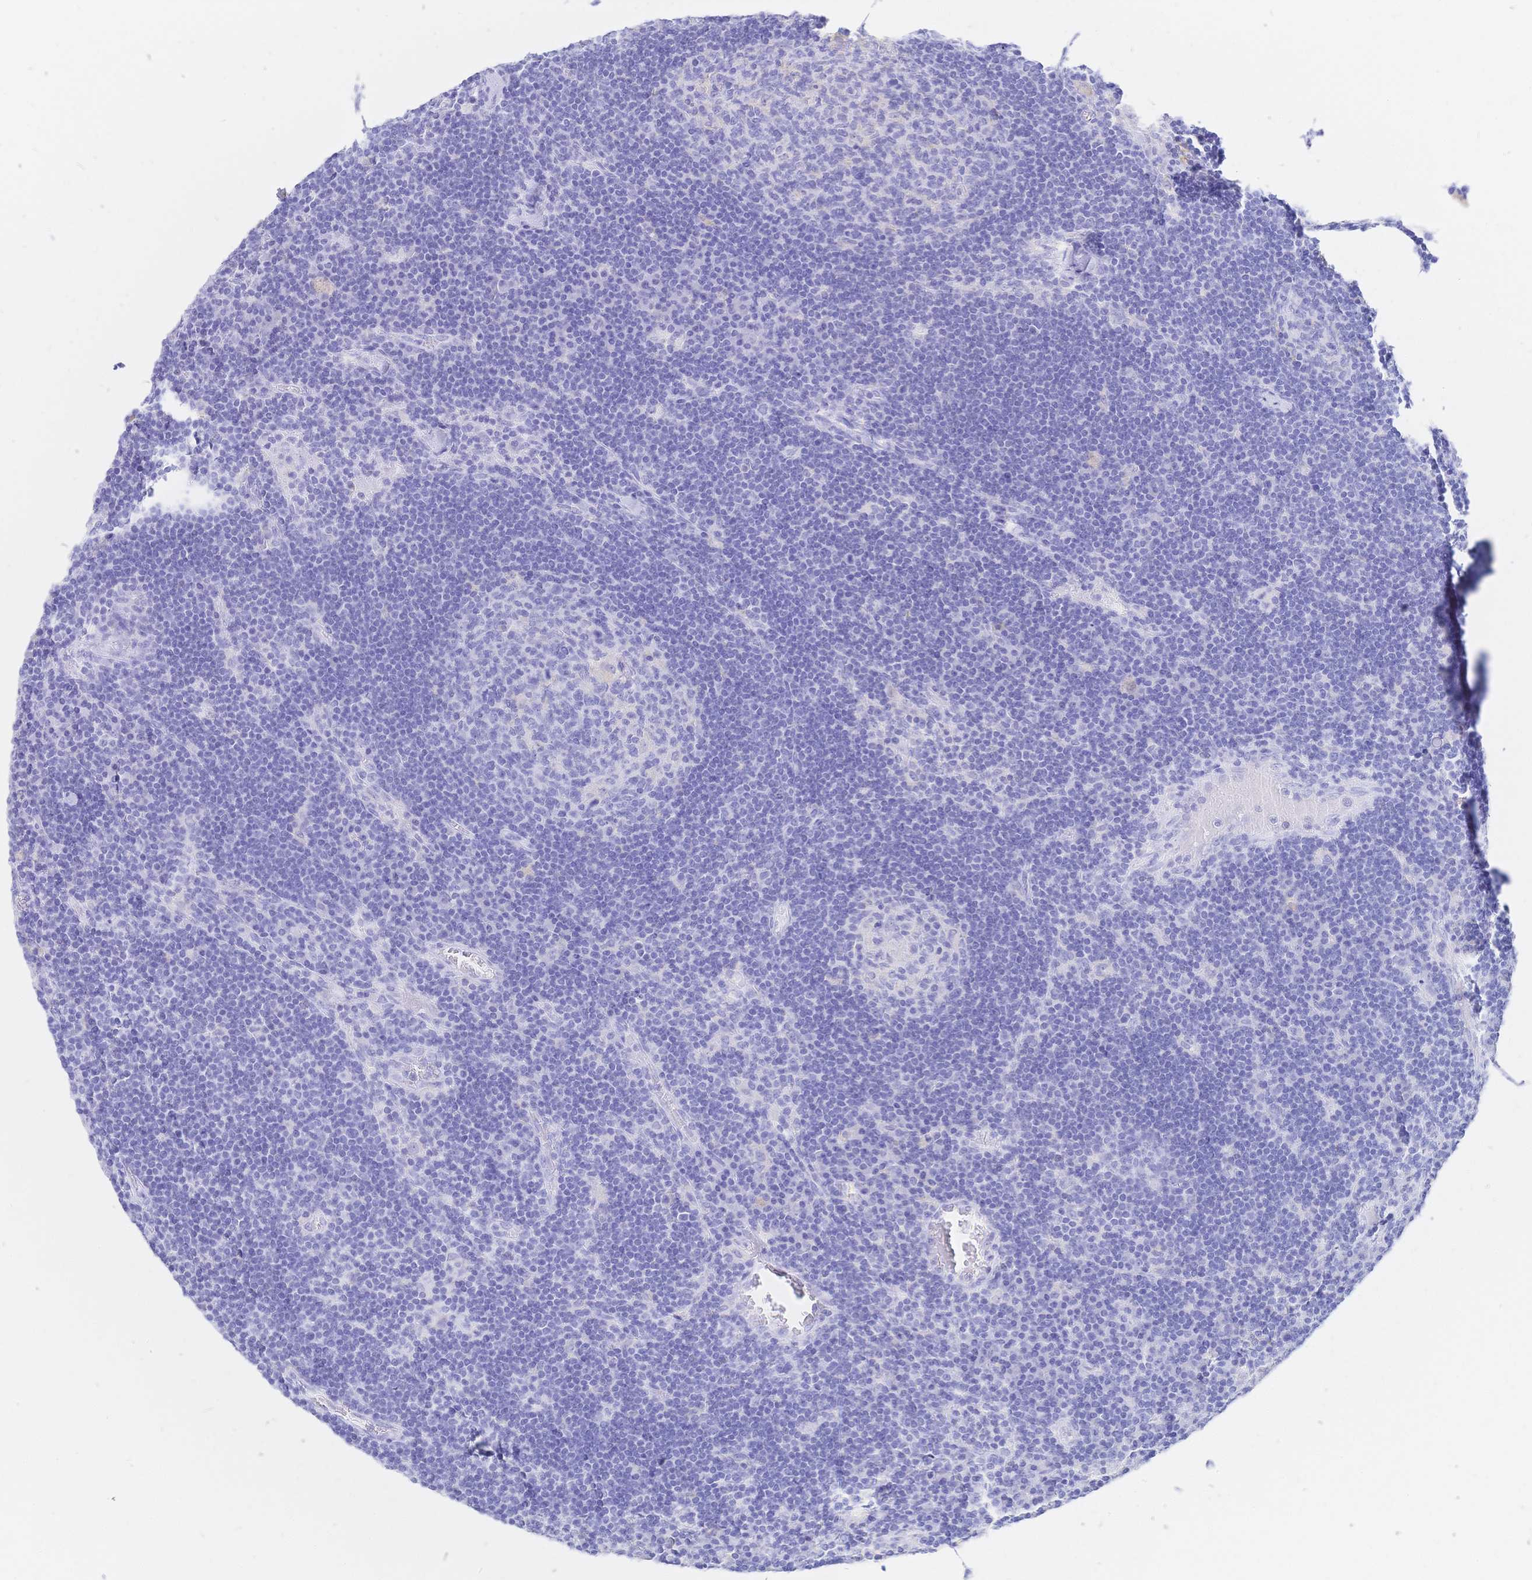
{"staining": {"intensity": "negative", "quantity": "none", "location": "none"}, "tissue": "lymph node", "cell_type": "Germinal center cells", "image_type": "normal", "snomed": [{"axis": "morphology", "description": "Normal tissue, NOS"}, {"axis": "topography", "description": "Lymph node"}], "caption": "IHC histopathology image of normal lymph node: lymph node stained with DAB (3,3'-diaminobenzidine) demonstrates no significant protein positivity in germinal center cells. (Immunohistochemistry, brightfield microscopy, high magnification).", "gene": "UMOD", "patient": {"sex": "male", "age": 67}}